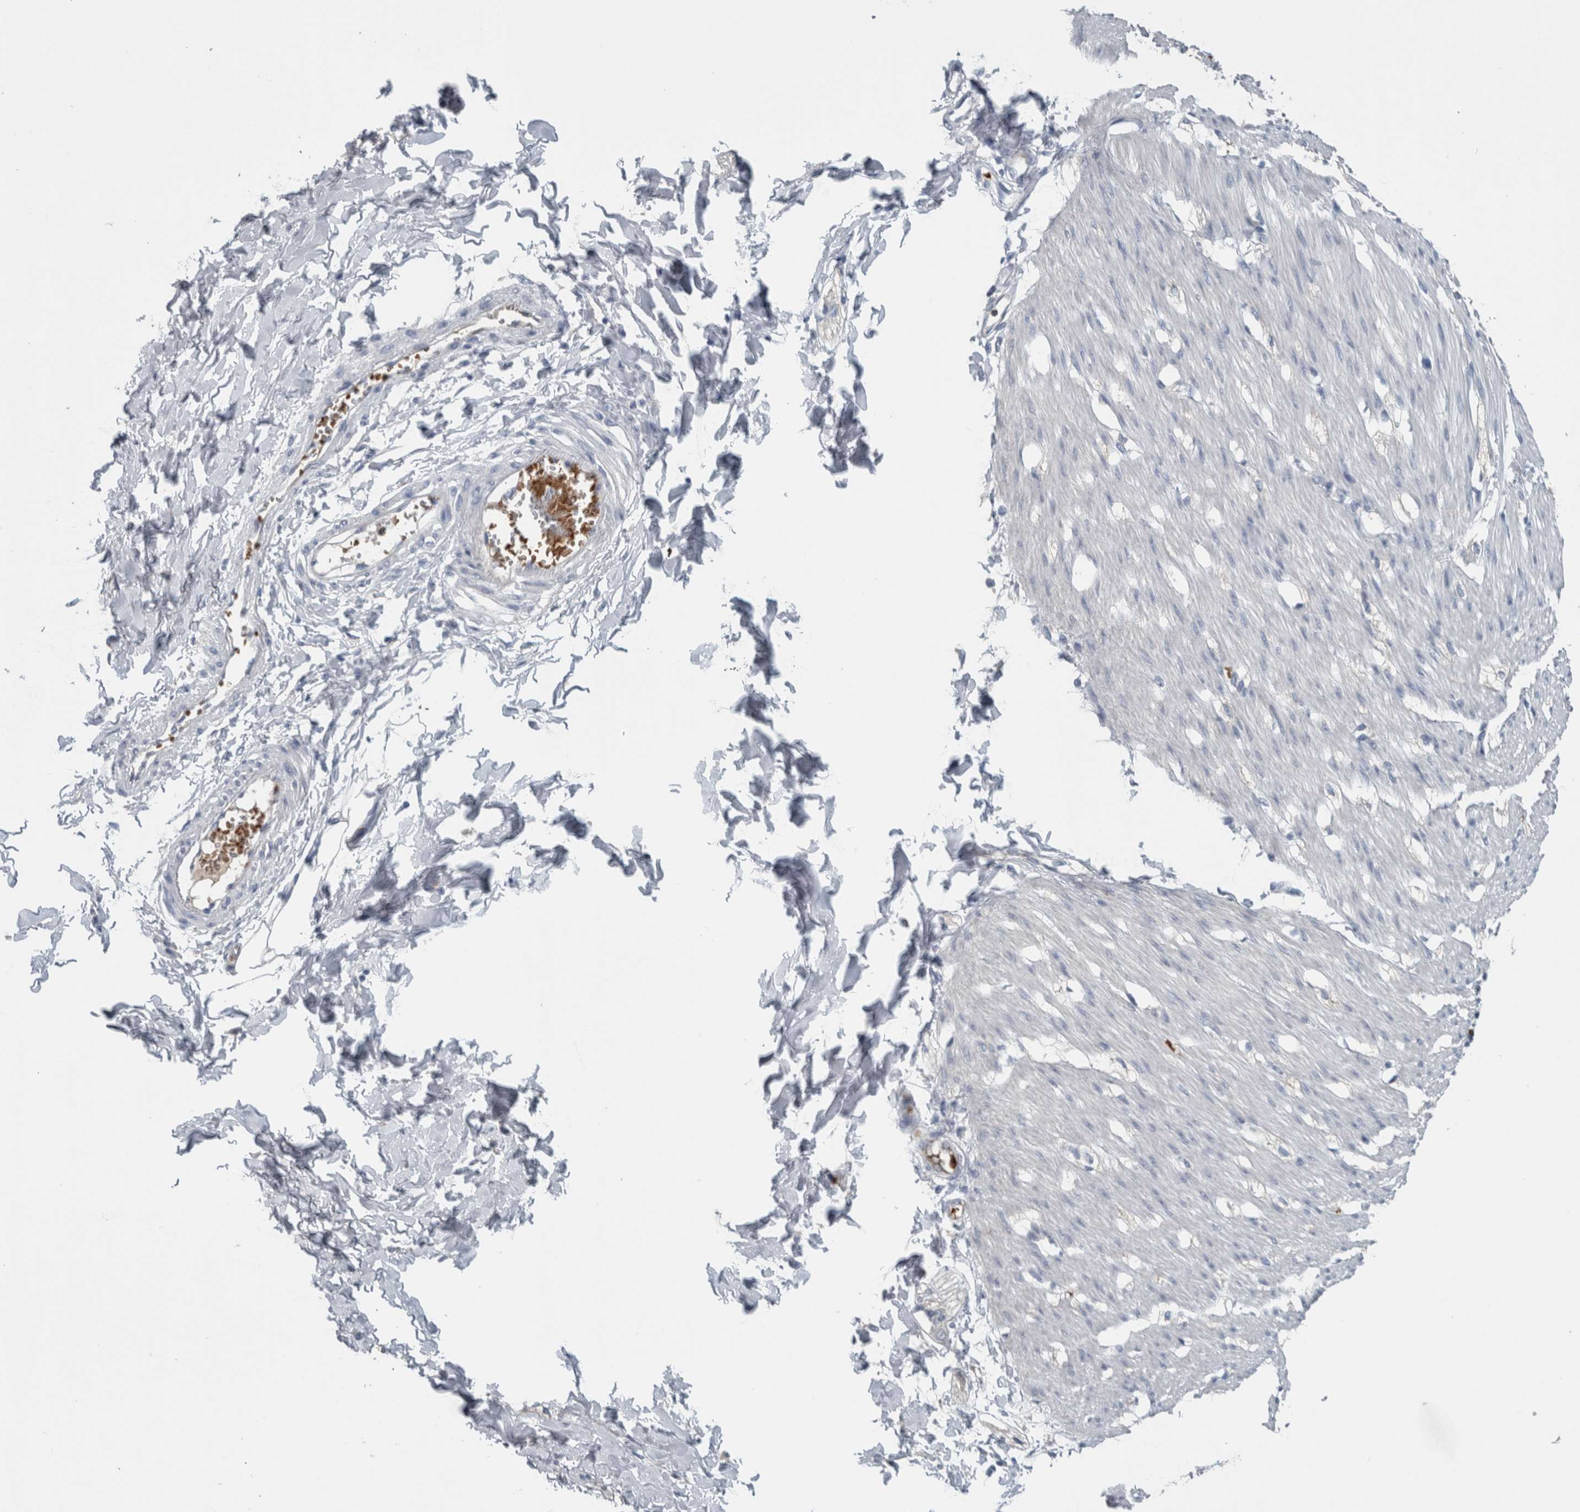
{"staining": {"intensity": "negative", "quantity": "none", "location": "none"}, "tissue": "smooth muscle", "cell_type": "Smooth muscle cells", "image_type": "normal", "snomed": [{"axis": "morphology", "description": "Normal tissue, NOS"}, {"axis": "morphology", "description": "Adenocarcinoma, NOS"}, {"axis": "topography", "description": "Smooth muscle"}, {"axis": "topography", "description": "Colon"}], "caption": "Immunohistochemical staining of benign smooth muscle exhibits no significant positivity in smooth muscle cells.", "gene": "SH3GL2", "patient": {"sex": "male", "age": 14}}